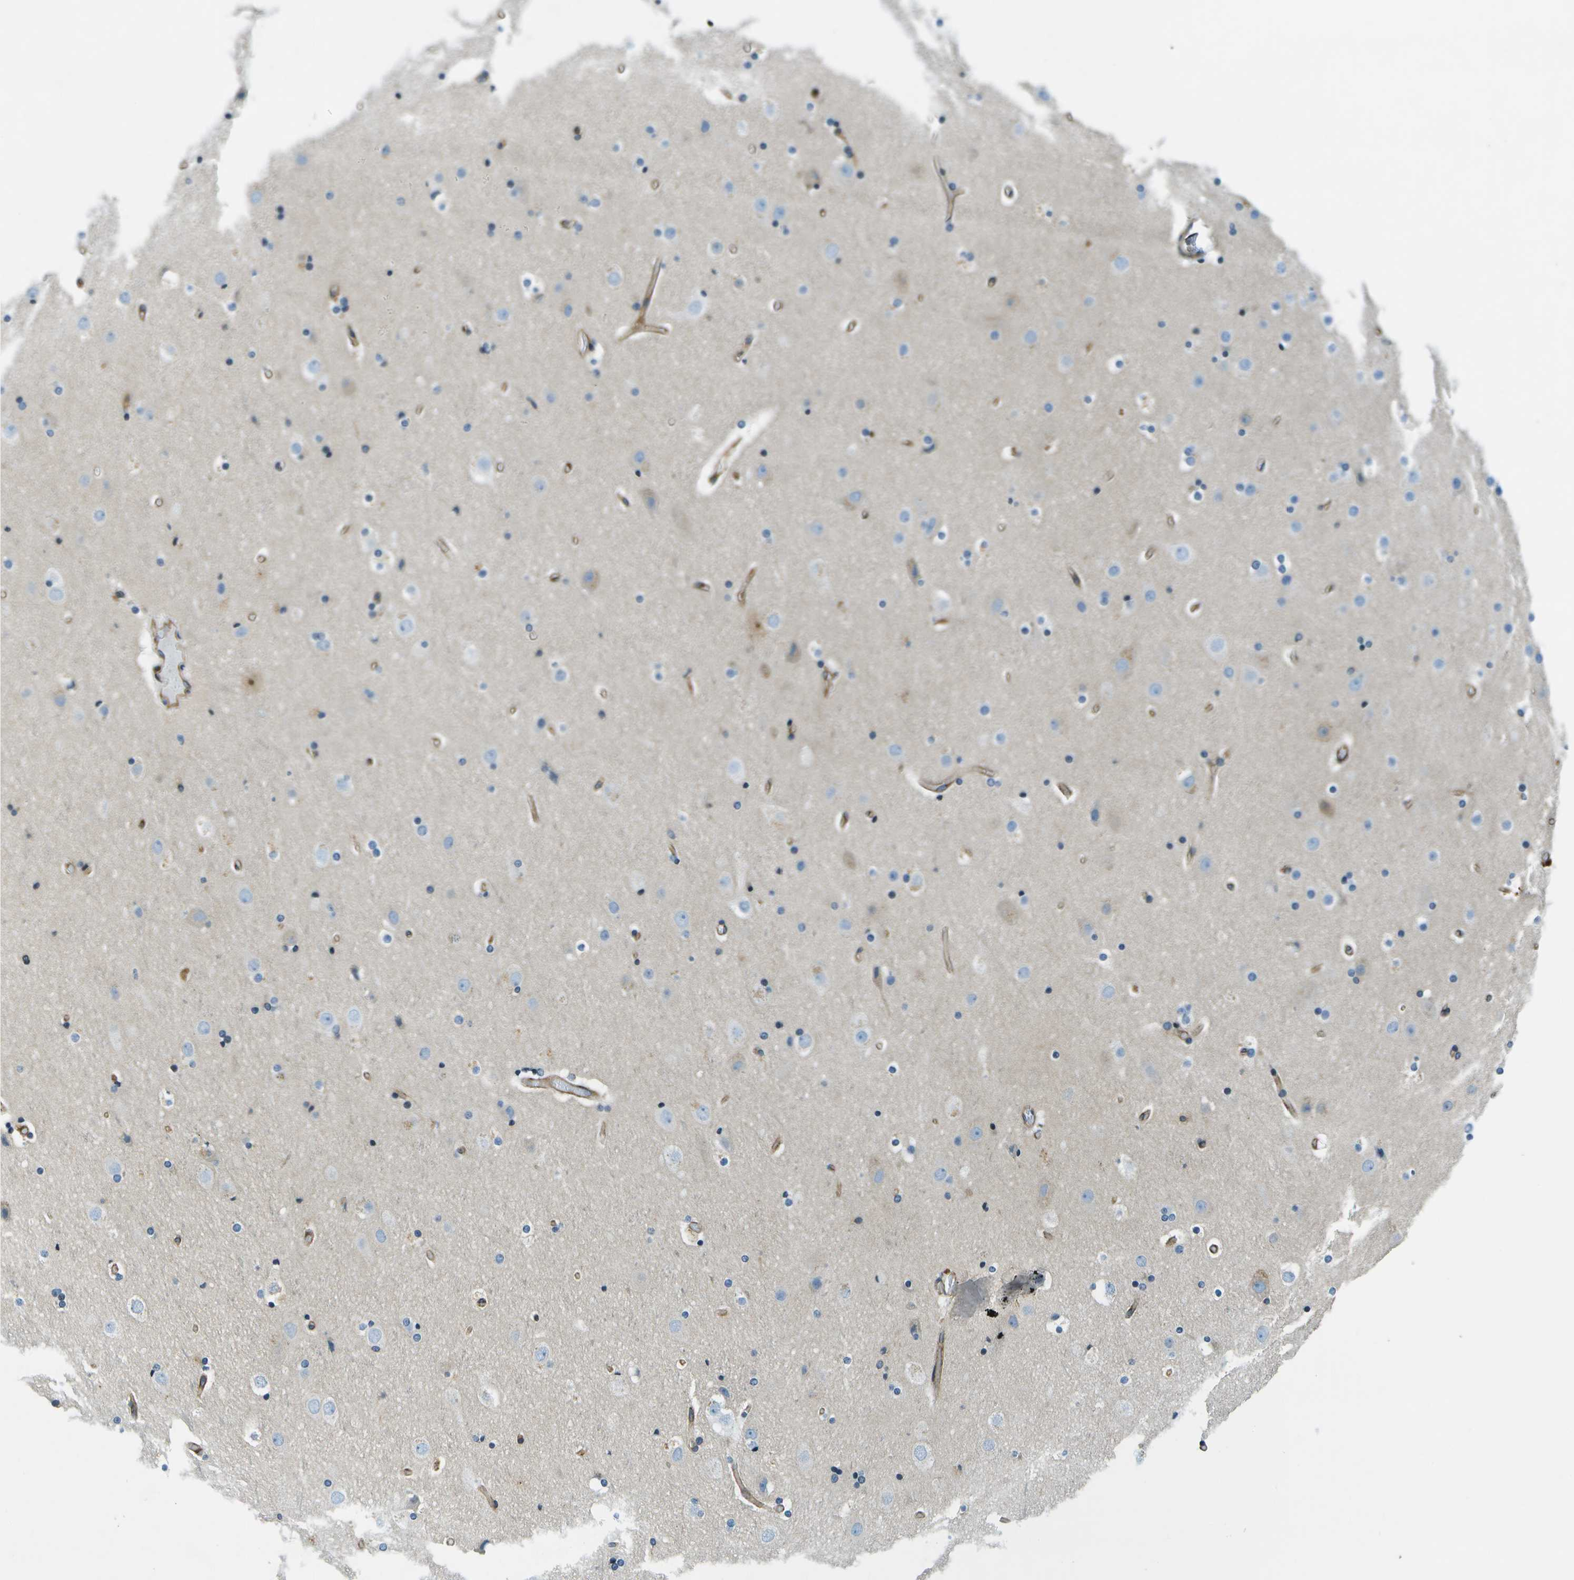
{"staining": {"intensity": "moderate", "quantity": "25%-75%", "location": "cytoplasmic/membranous"}, "tissue": "cerebral cortex", "cell_type": "Endothelial cells", "image_type": "normal", "snomed": [{"axis": "morphology", "description": "Normal tissue, NOS"}, {"axis": "topography", "description": "Cerebral cortex"}], "caption": "Immunohistochemical staining of normal human cerebral cortex shows moderate cytoplasmic/membranous protein staining in about 25%-75% of endothelial cells.", "gene": "ESYT1", "patient": {"sex": "male", "age": 57}}